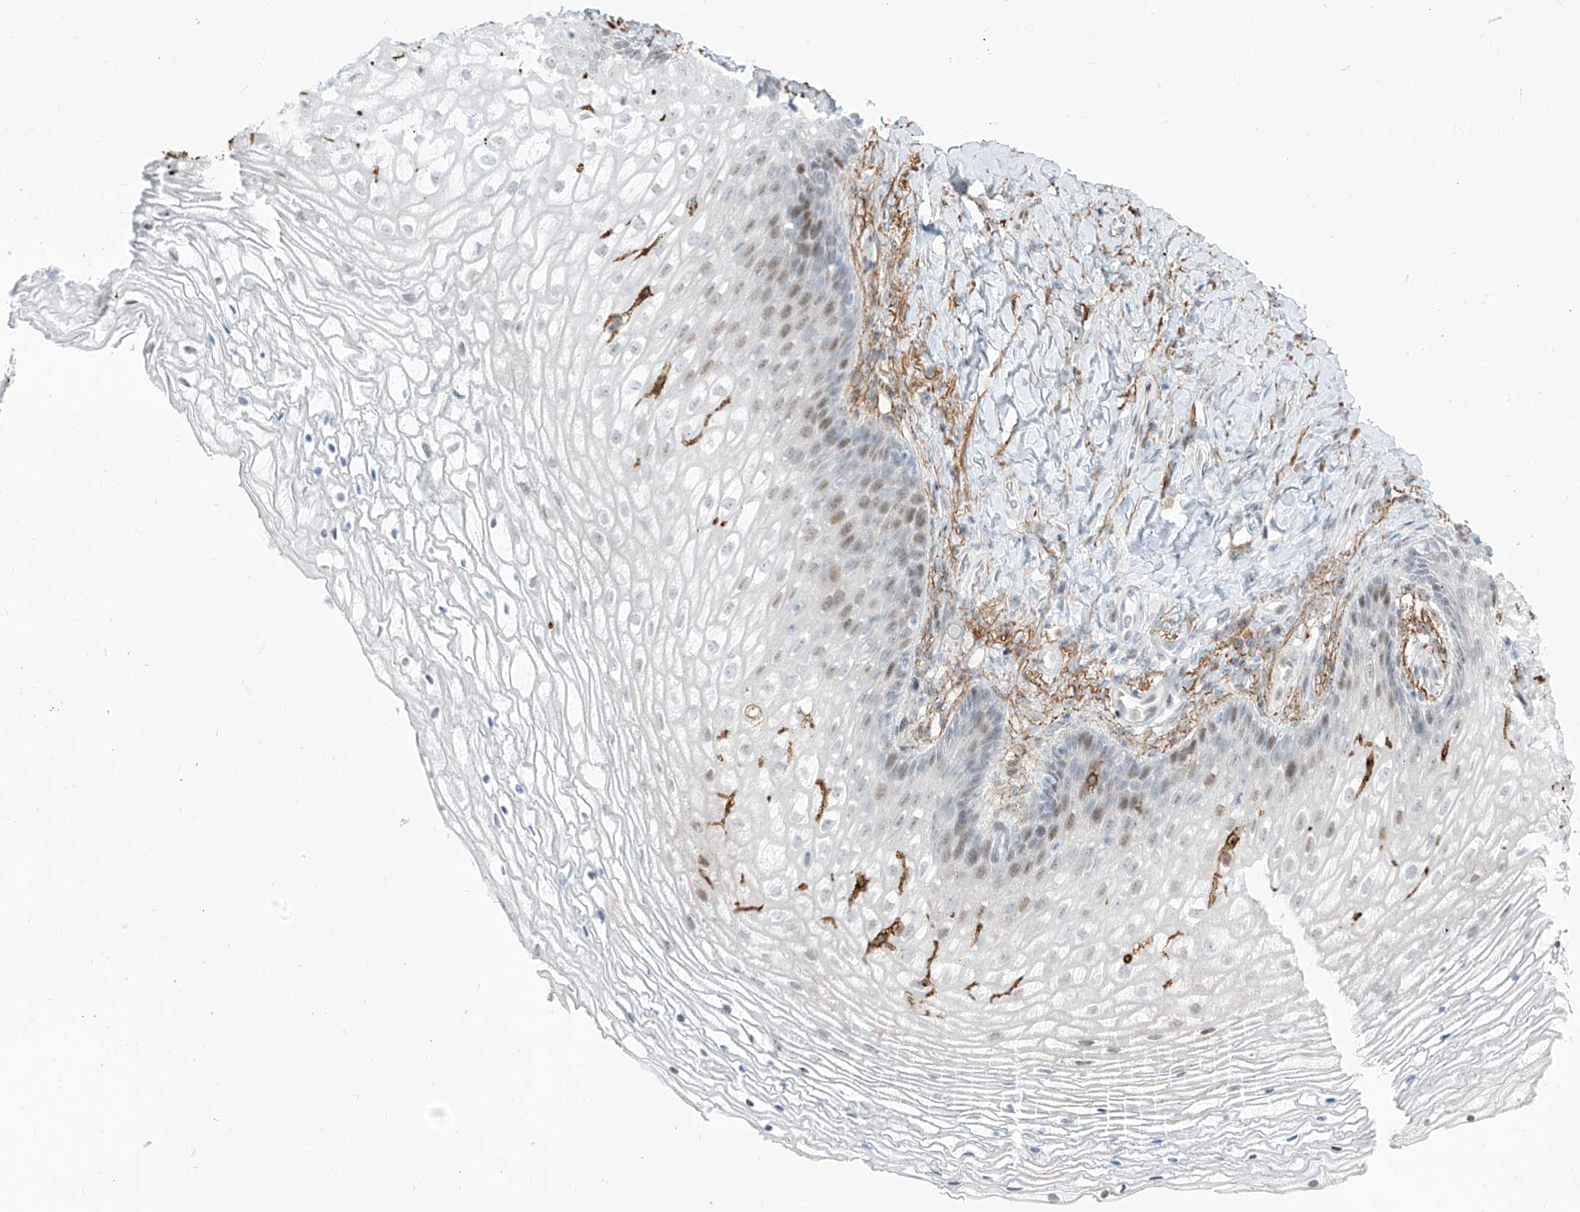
{"staining": {"intensity": "weak", "quantity": "25%-75%", "location": "nuclear"}, "tissue": "vagina", "cell_type": "Squamous epithelial cells", "image_type": "normal", "snomed": [{"axis": "morphology", "description": "Normal tissue, NOS"}, {"axis": "topography", "description": "Vagina"}], "caption": "About 25%-75% of squamous epithelial cells in normal human vagina show weak nuclear protein positivity as visualized by brown immunohistochemical staining.", "gene": "LIN9", "patient": {"sex": "female", "age": 60}}